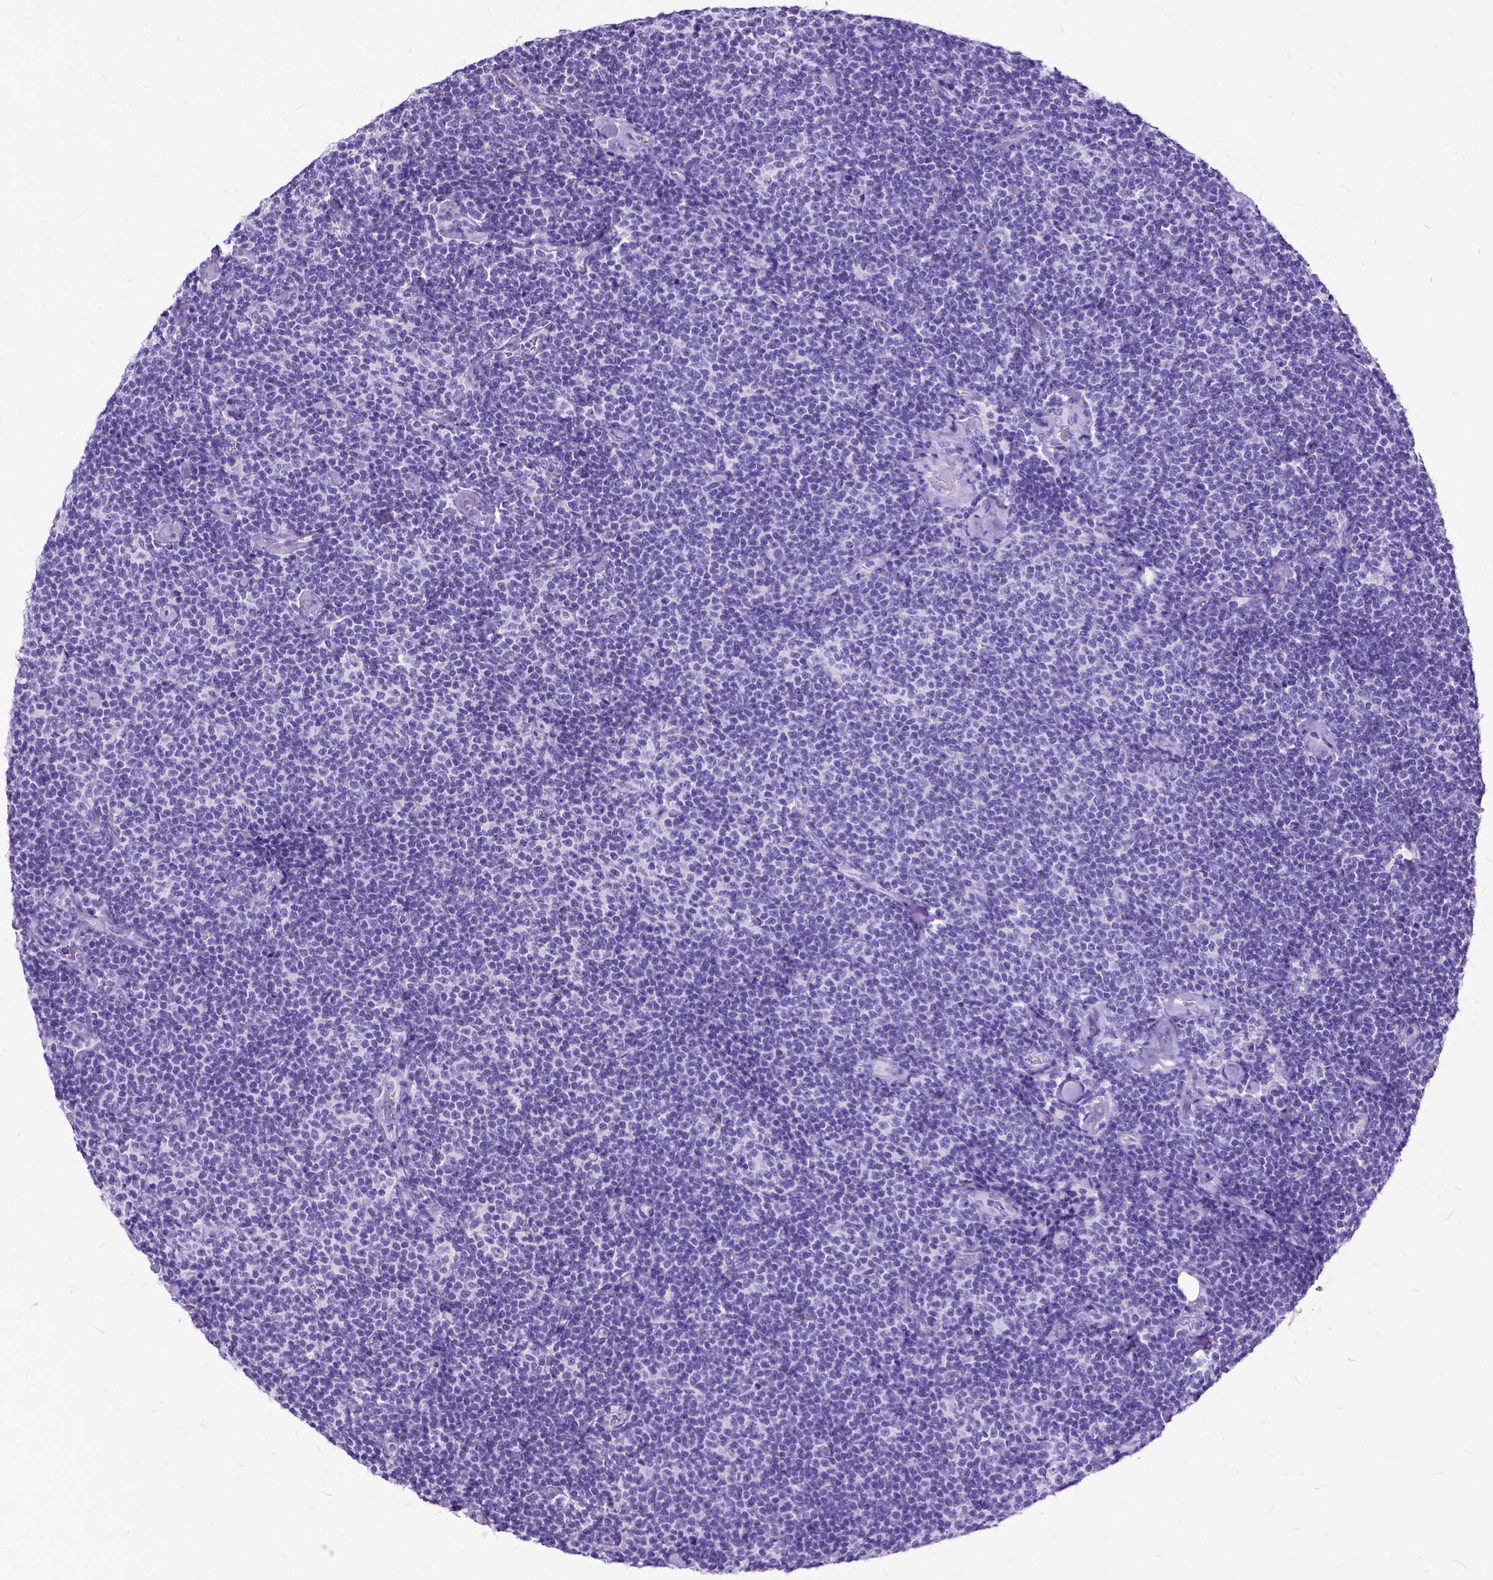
{"staining": {"intensity": "negative", "quantity": "none", "location": "none"}, "tissue": "lymphoma", "cell_type": "Tumor cells", "image_type": "cancer", "snomed": [{"axis": "morphology", "description": "Malignant lymphoma, non-Hodgkin's type, Low grade"}, {"axis": "topography", "description": "Lymph node"}], "caption": "The photomicrograph shows no staining of tumor cells in low-grade malignant lymphoma, non-Hodgkin's type.", "gene": "C1QTNF3", "patient": {"sex": "male", "age": 81}}